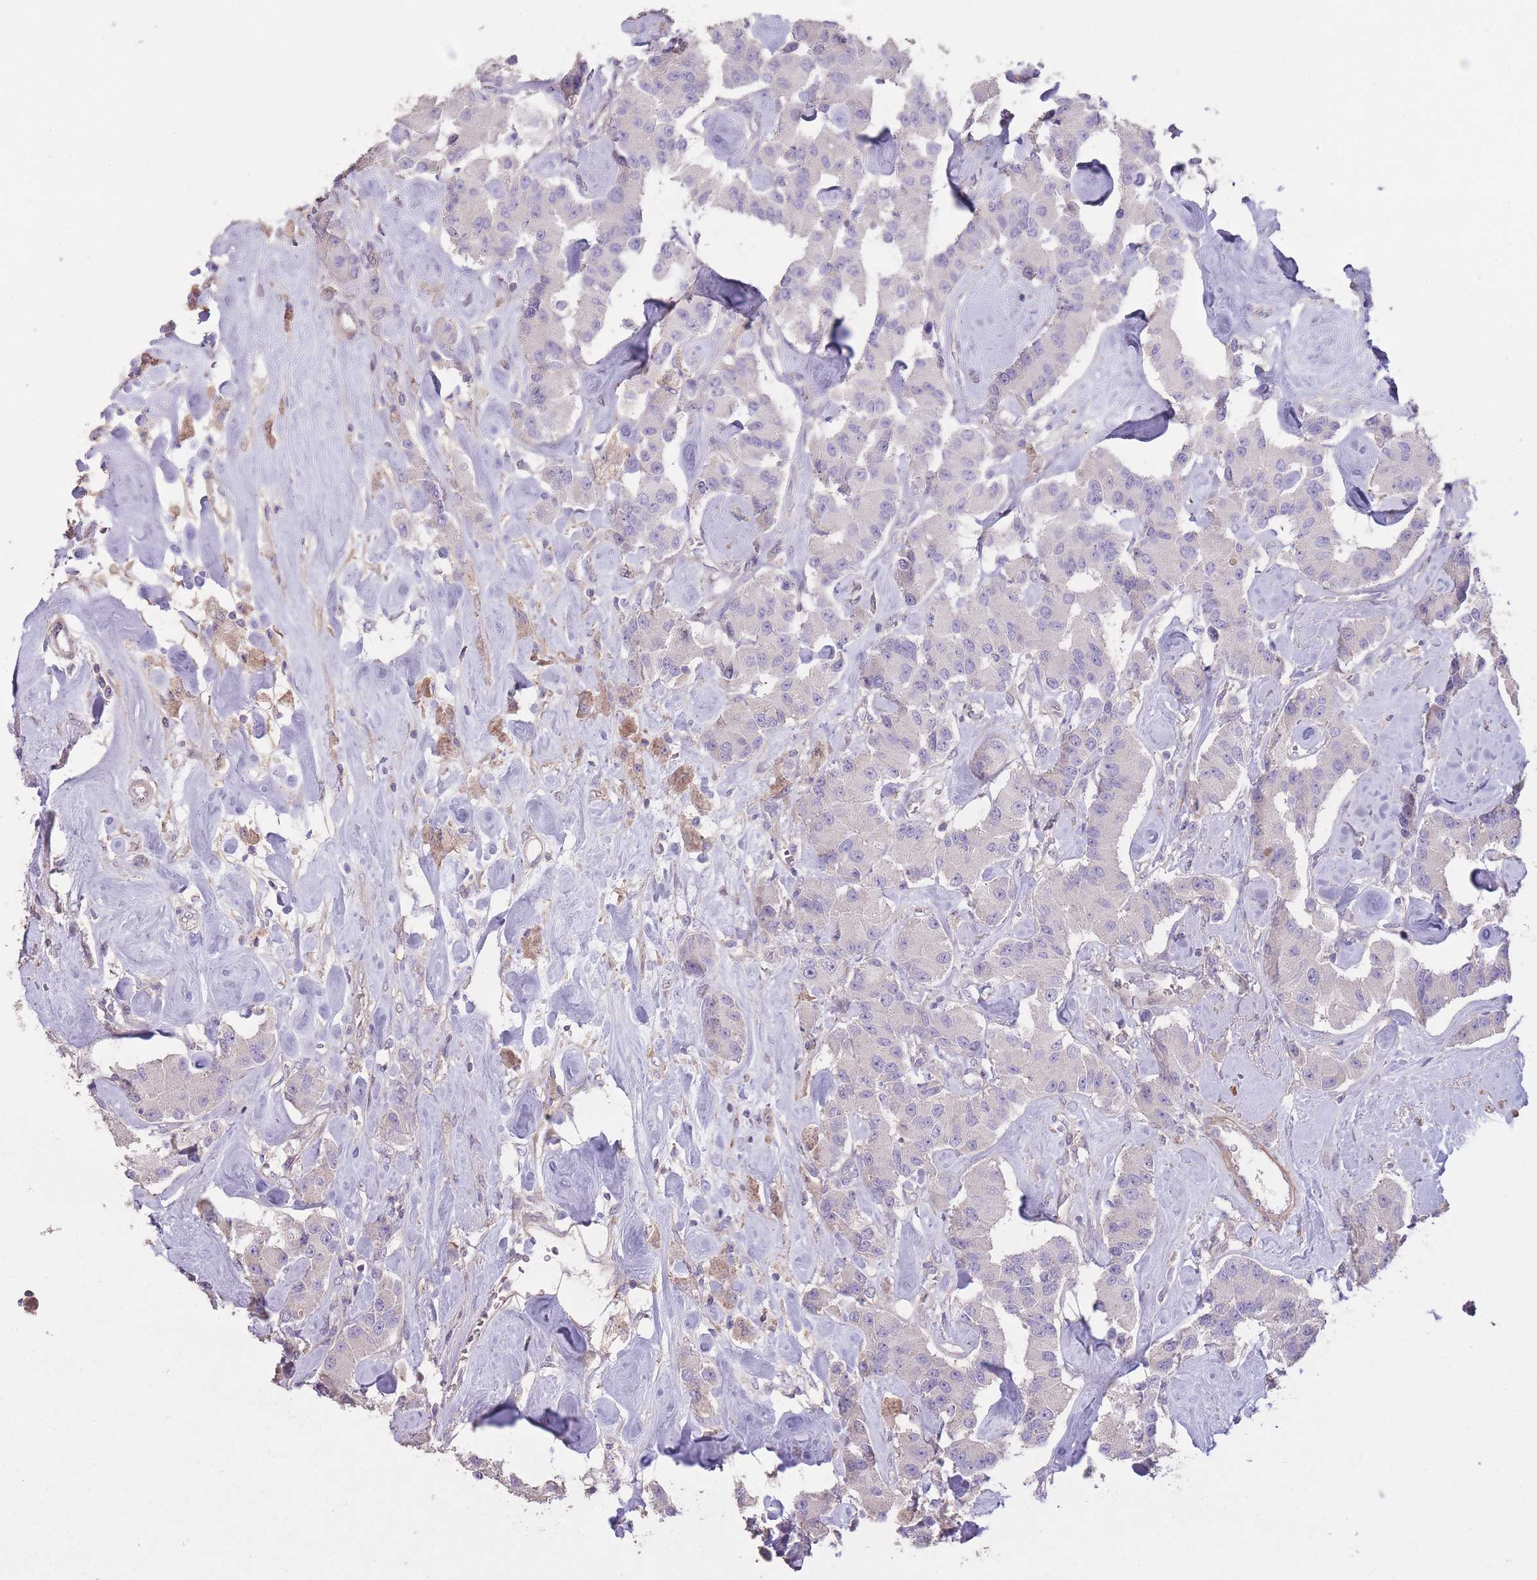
{"staining": {"intensity": "negative", "quantity": "none", "location": "none"}, "tissue": "carcinoid", "cell_type": "Tumor cells", "image_type": "cancer", "snomed": [{"axis": "morphology", "description": "Carcinoid, malignant, NOS"}, {"axis": "topography", "description": "Pancreas"}], "caption": "Human malignant carcinoid stained for a protein using immunohistochemistry exhibits no positivity in tumor cells.", "gene": "RSPH10B", "patient": {"sex": "male", "age": 41}}